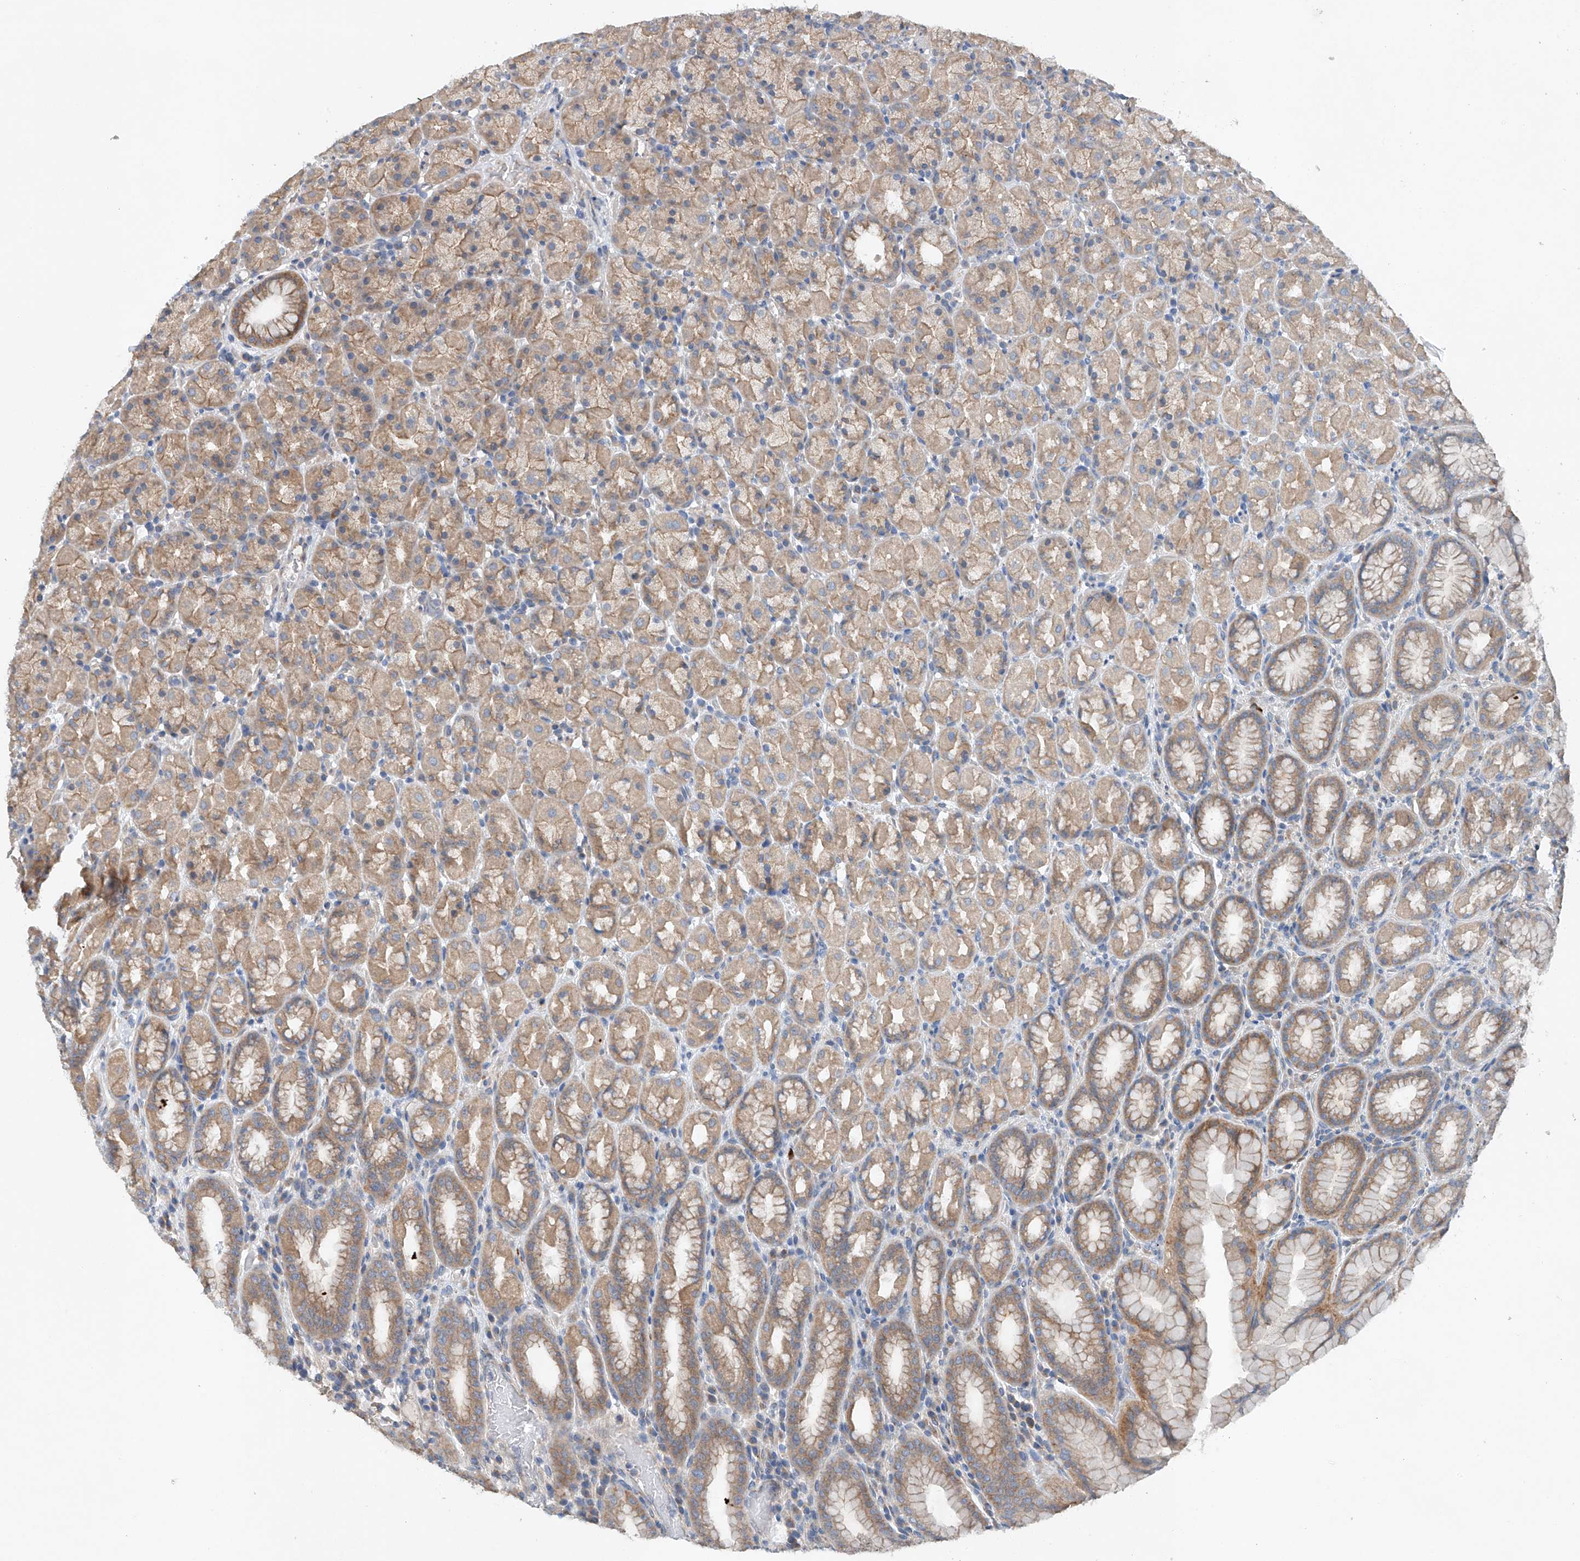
{"staining": {"intensity": "moderate", "quantity": ">75%", "location": "cytoplasmic/membranous"}, "tissue": "stomach", "cell_type": "Glandular cells", "image_type": "normal", "snomed": [{"axis": "morphology", "description": "Normal tissue, NOS"}, {"axis": "topography", "description": "Stomach, upper"}], "caption": "Immunohistochemical staining of normal human stomach shows medium levels of moderate cytoplasmic/membranous expression in about >75% of glandular cells. (DAB (3,3'-diaminobenzidine) IHC with brightfield microscopy, high magnification).", "gene": "CEP85L", "patient": {"sex": "male", "age": 68}}